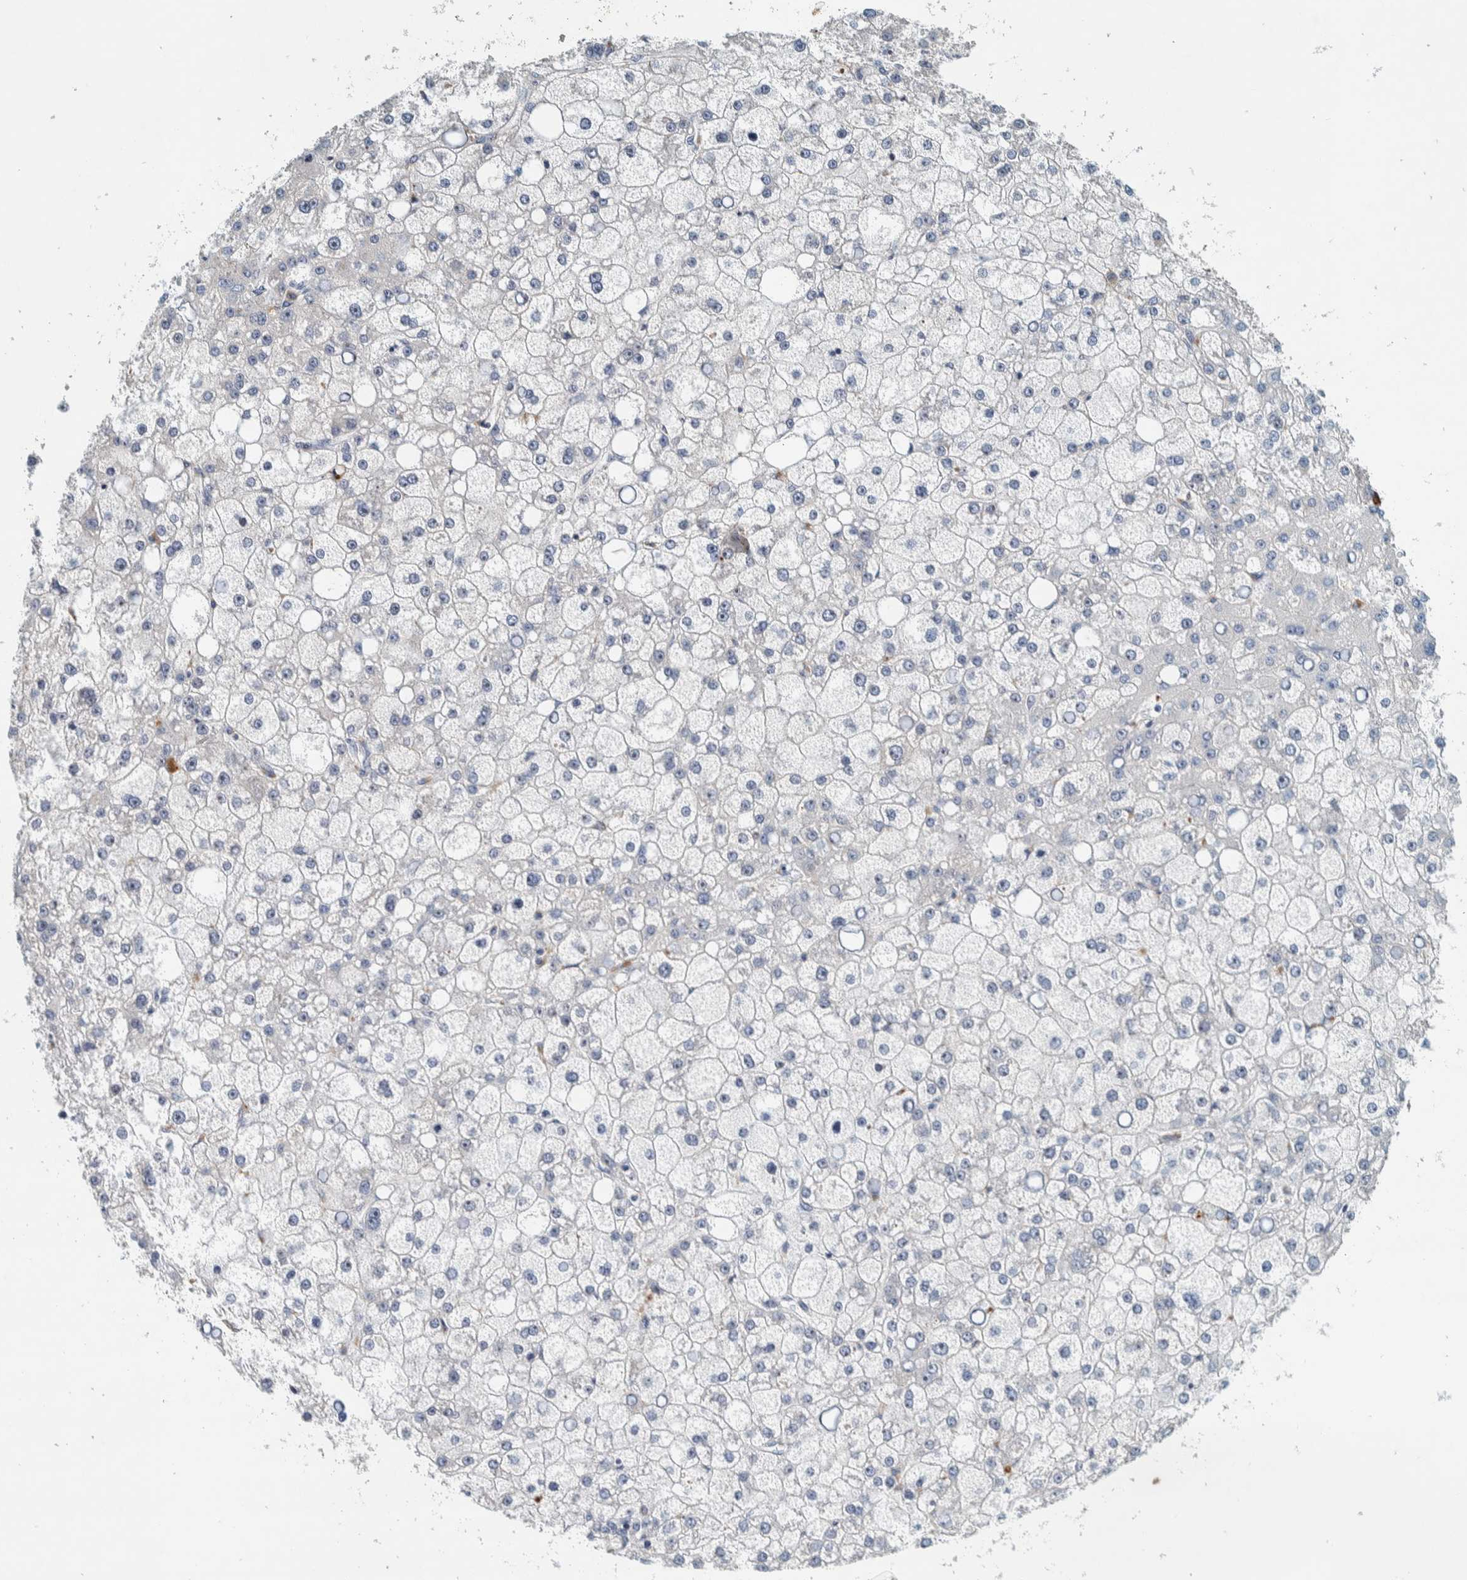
{"staining": {"intensity": "negative", "quantity": "none", "location": "none"}, "tissue": "liver cancer", "cell_type": "Tumor cells", "image_type": "cancer", "snomed": [{"axis": "morphology", "description": "Carcinoma, Hepatocellular, NOS"}, {"axis": "topography", "description": "Liver"}], "caption": "Tumor cells are negative for protein expression in human liver hepatocellular carcinoma.", "gene": "NOL11", "patient": {"sex": "male", "age": 67}}